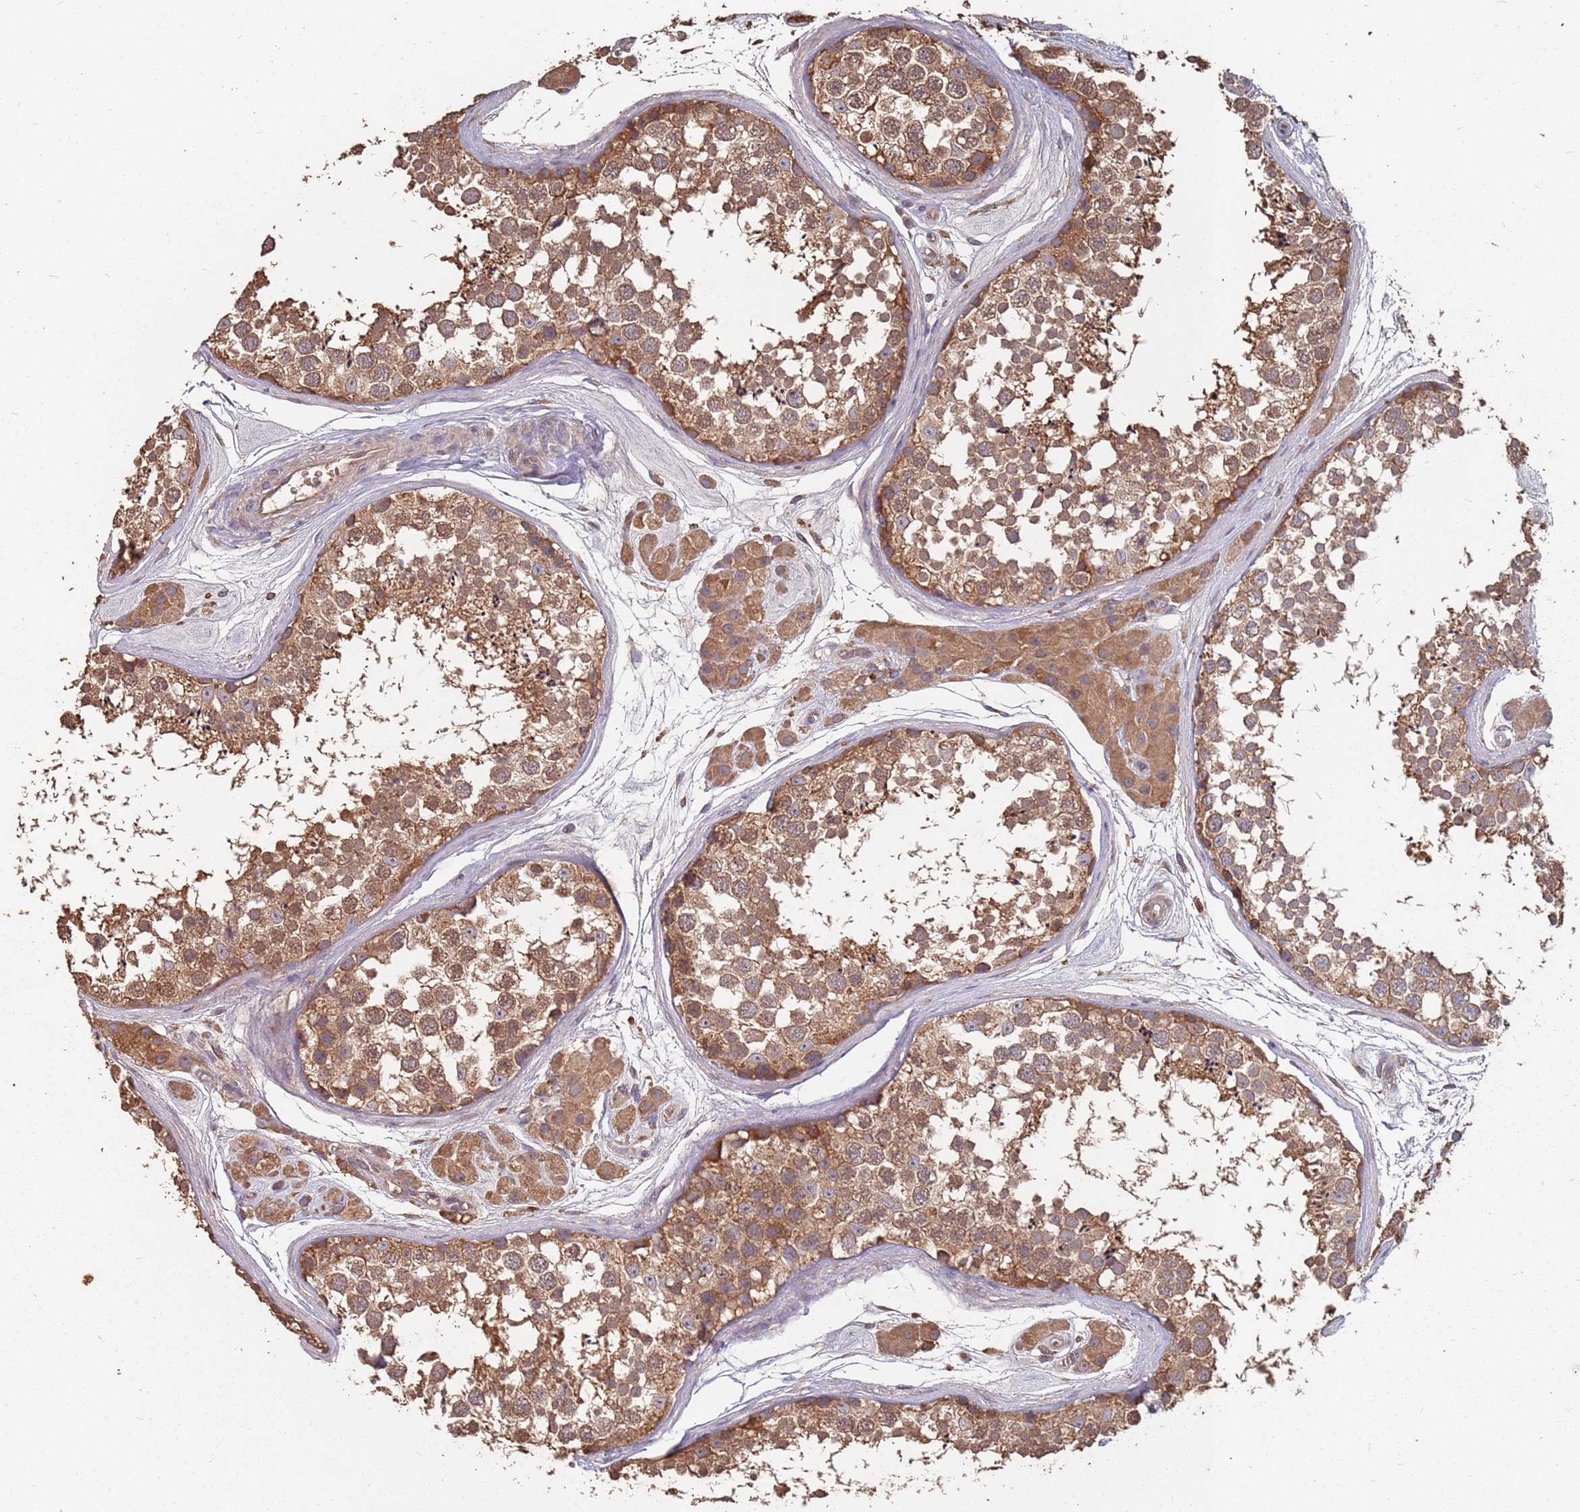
{"staining": {"intensity": "moderate", "quantity": ">75%", "location": "cytoplasmic/membranous"}, "tissue": "testis", "cell_type": "Cells in seminiferous ducts", "image_type": "normal", "snomed": [{"axis": "morphology", "description": "Normal tissue, NOS"}, {"axis": "topography", "description": "Testis"}], "caption": "Immunohistochemical staining of unremarkable testis reveals >75% levels of moderate cytoplasmic/membranous protein staining in about >75% of cells in seminiferous ducts. The staining was performed using DAB (3,3'-diaminobenzidine) to visualize the protein expression in brown, while the nuclei were stained in blue with hematoxylin (Magnification: 20x).", "gene": "ATG5", "patient": {"sex": "male", "age": 56}}